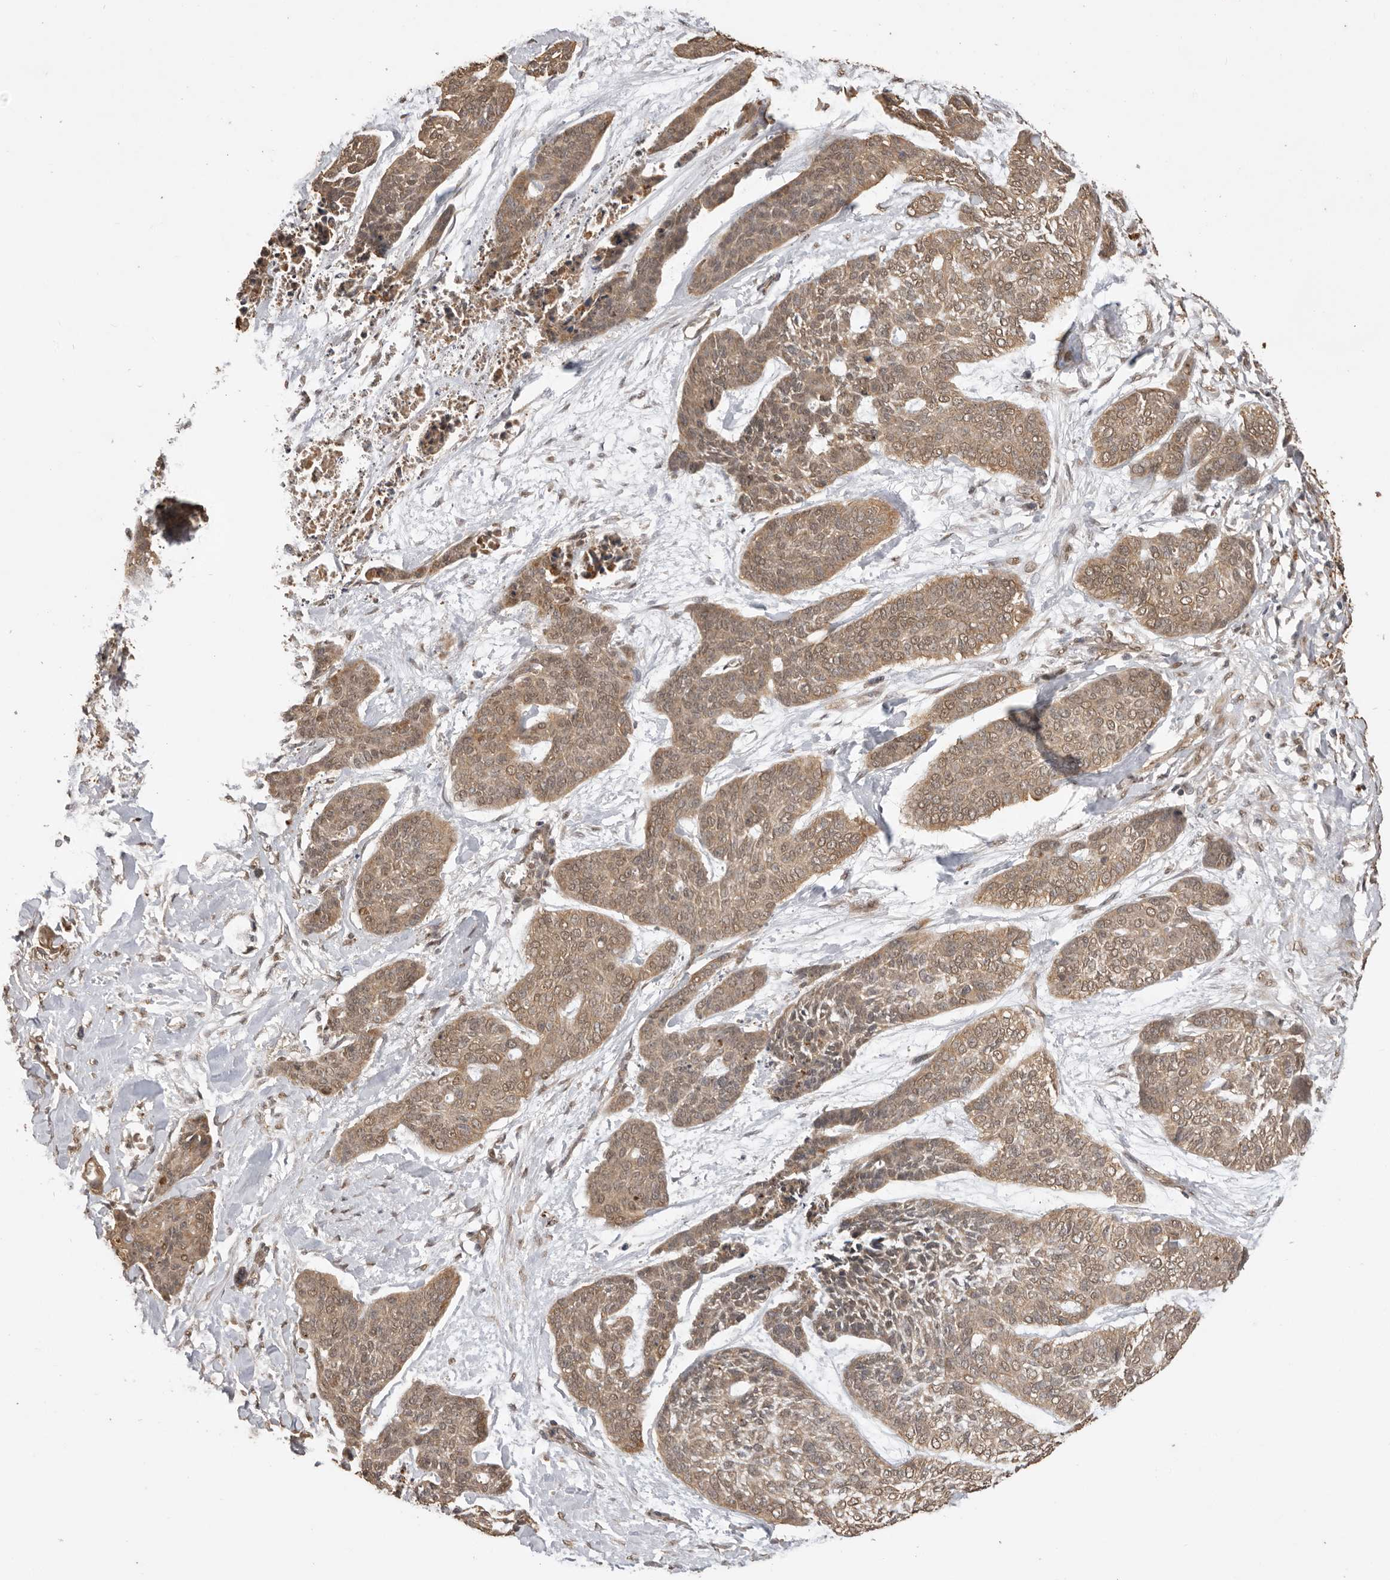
{"staining": {"intensity": "moderate", "quantity": ">75%", "location": "cytoplasmic/membranous,nuclear"}, "tissue": "skin cancer", "cell_type": "Tumor cells", "image_type": "cancer", "snomed": [{"axis": "morphology", "description": "Basal cell carcinoma"}, {"axis": "topography", "description": "Skin"}], "caption": "DAB immunohistochemical staining of human skin basal cell carcinoma reveals moderate cytoplasmic/membranous and nuclear protein expression in approximately >75% of tumor cells. (IHC, brightfield microscopy, high magnification).", "gene": "JAG2", "patient": {"sex": "female", "age": 64}}